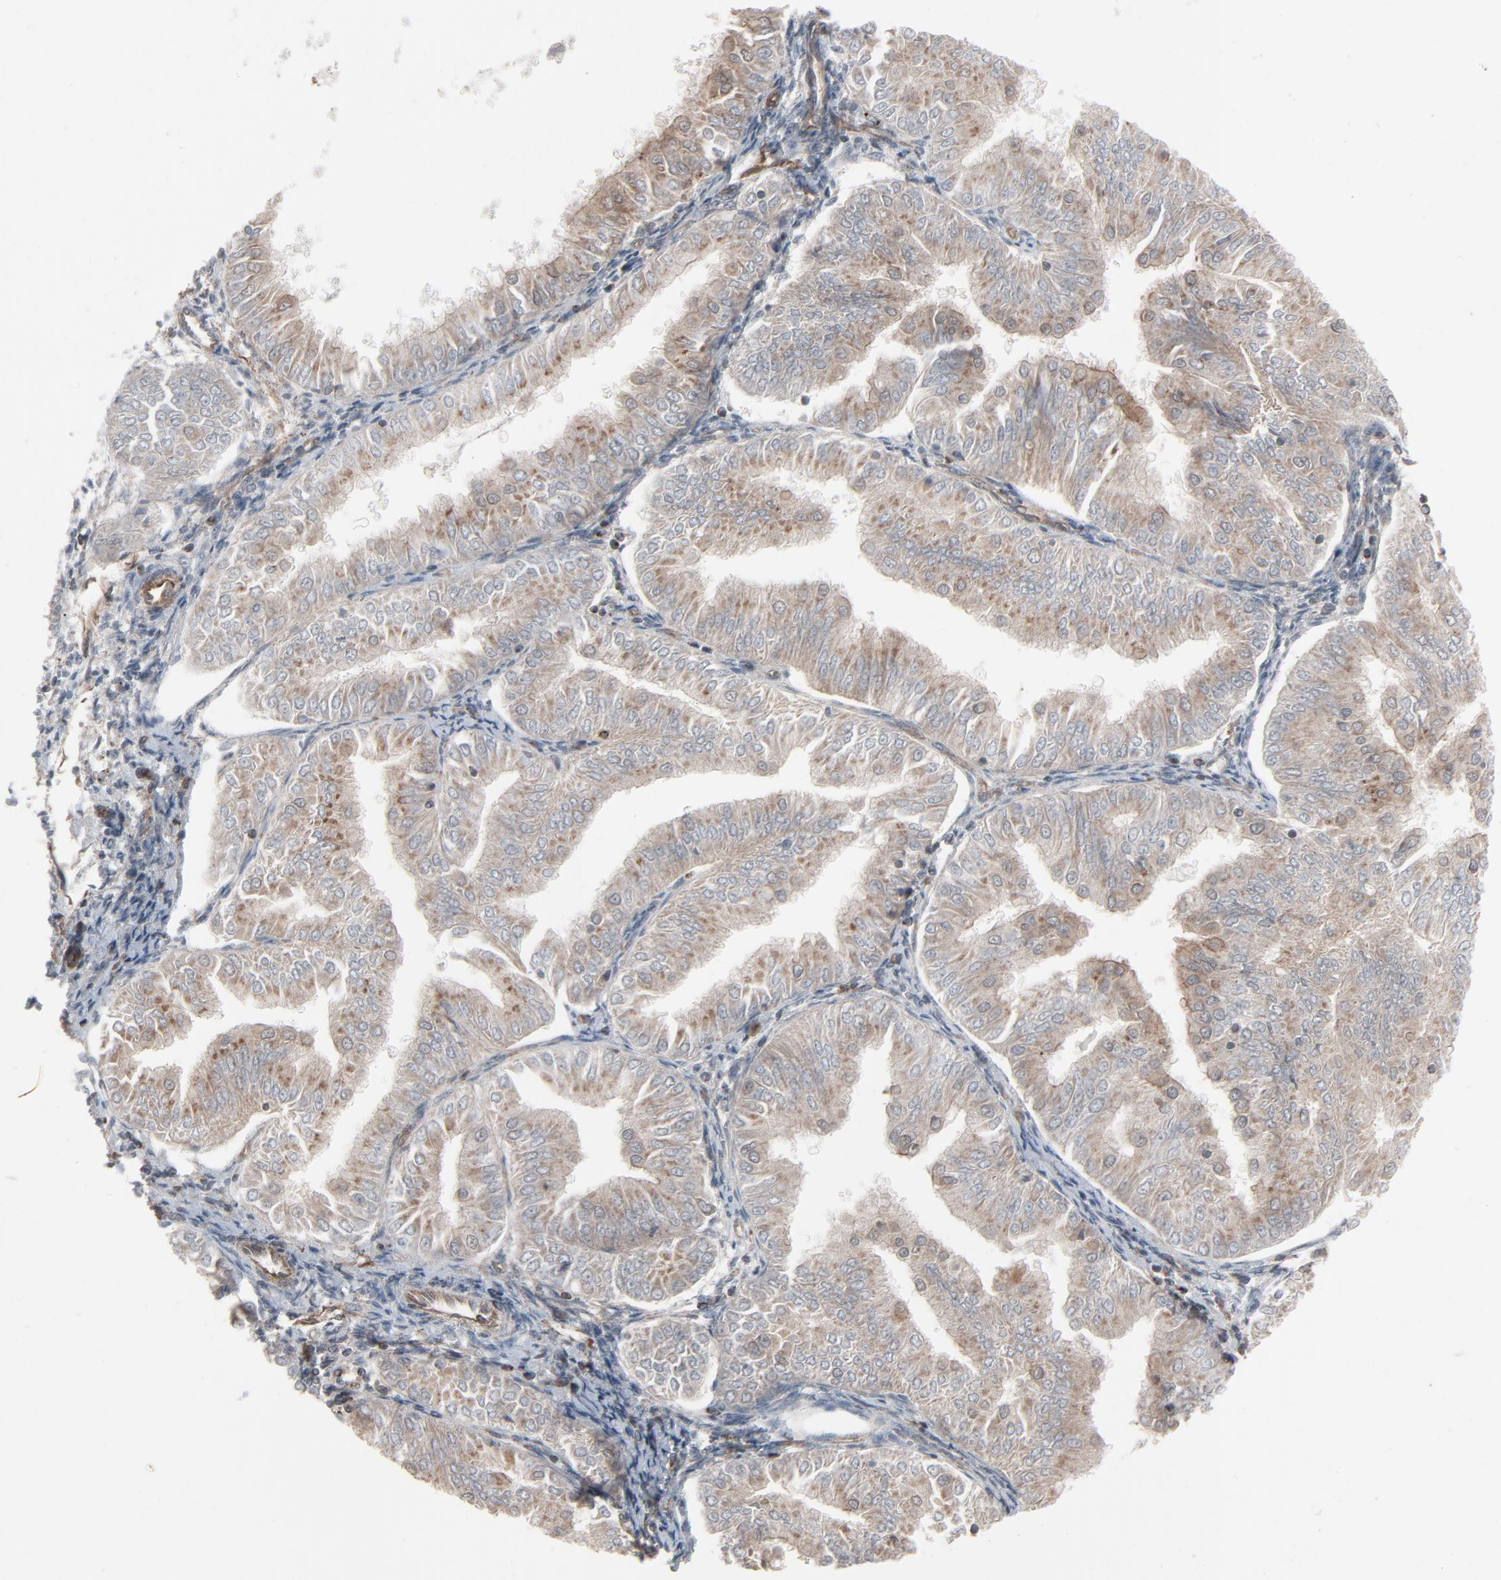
{"staining": {"intensity": "weak", "quantity": ">75%", "location": "cytoplasmic/membranous"}, "tissue": "endometrial cancer", "cell_type": "Tumor cells", "image_type": "cancer", "snomed": [{"axis": "morphology", "description": "Adenocarcinoma, NOS"}, {"axis": "topography", "description": "Endometrium"}], "caption": "Human endometrial adenocarcinoma stained with a brown dye exhibits weak cytoplasmic/membranous positive staining in approximately >75% of tumor cells.", "gene": "OPTN", "patient": {"sex": "female", "age": 53}}